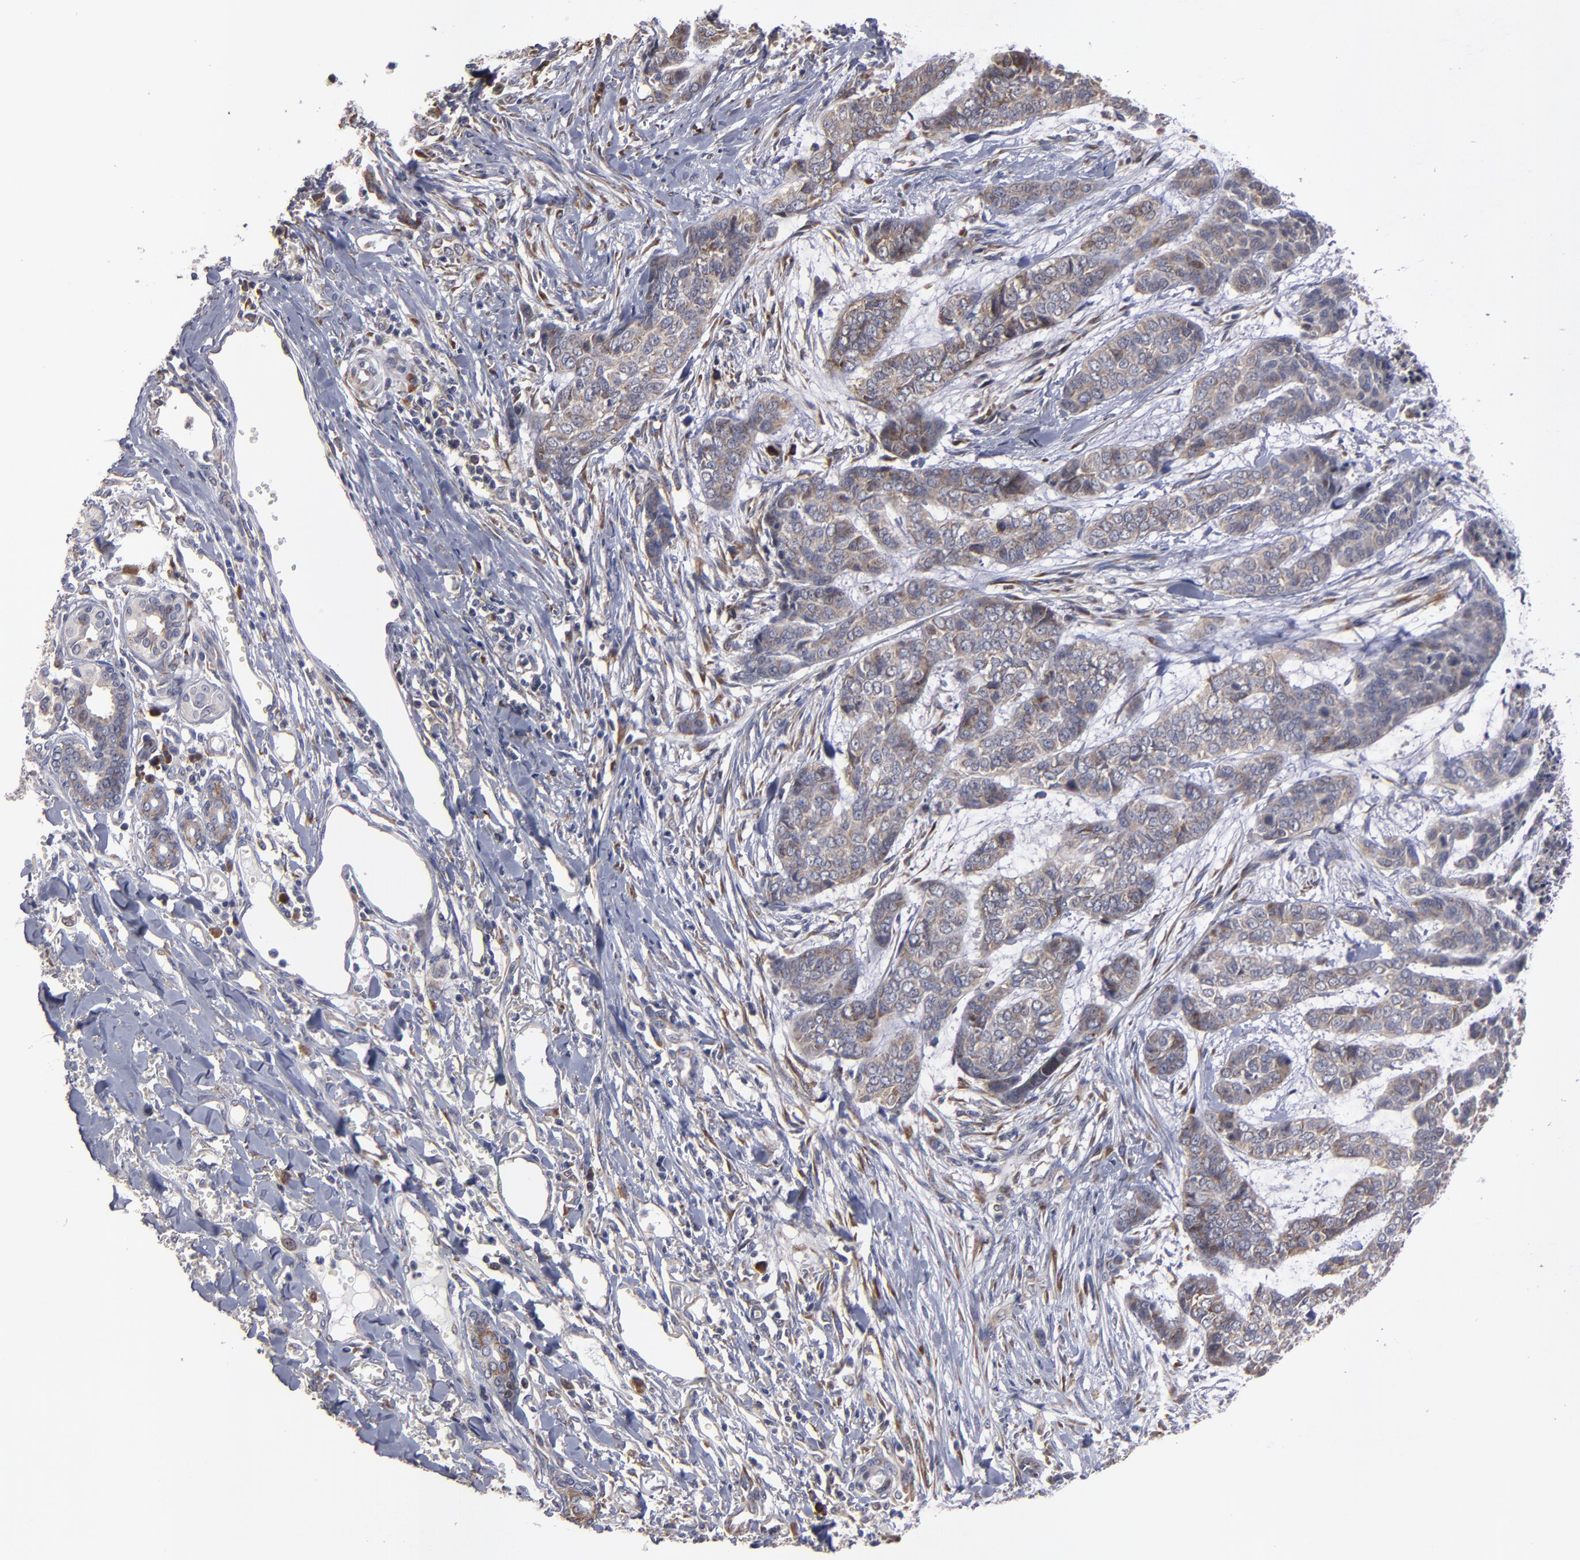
{"staining": {"intensity": "weak", "quantity": "25%-75%", "location": "cytoplasmic/membranous"}, "tissue": "skin cancer", "cell_type": "Tumor cells", "image_type": "cancer", "snomed": [{"axis": "morphology", "description": "Basal cell carcinoma"}, {"axis": "topography", "description": "Skin"}], "caption": "There is low levels of weak cytoplasmic/membranous expression in tumor cells of skin cancer, as demonstrated by immunohistochemical staining (brown color).", "gene": "SND1", "patient": {"sex": "female", "age": 64}}